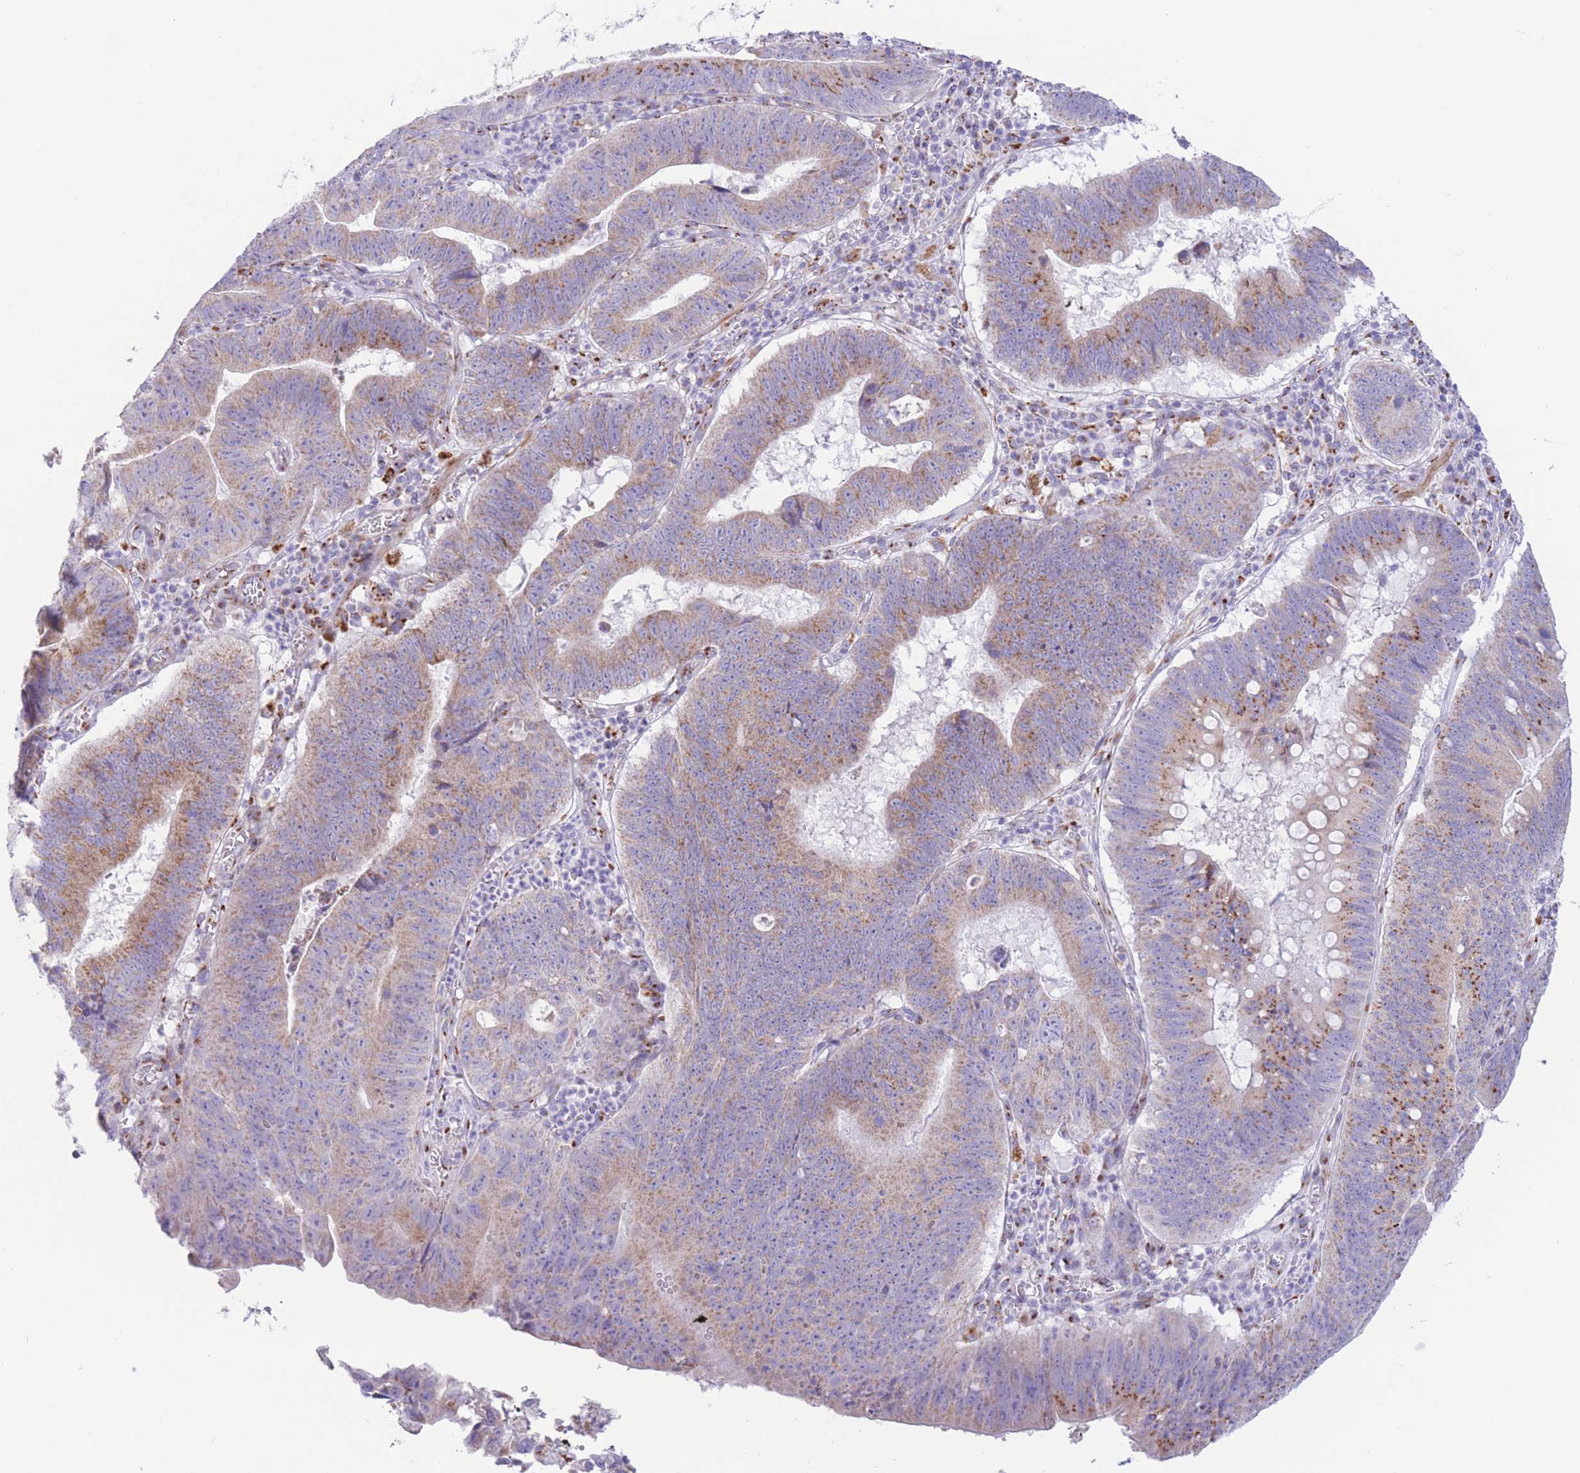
{"staining": {"intensity": "strong", "quantity": "25%-75%", "location": "cytoplasmic/membranous"}, "tissue": "stomach cancer", "cell_type": "Tumor cells", "image_type": "cancer", "snomed": [{"axis": "morphology", "description": "Adenocarcinoma, NOS"}, {"axis": "topography", "description": "Stomach"}], "caption": "Protein expression analysis of stomach cancer (adenocarcinoma) reveals strong cytoplasmic/membranous positivity in about 25%-75% of tumor cells.", "gene": "MPND", "patient": {"sex": "male", "age": 59}}